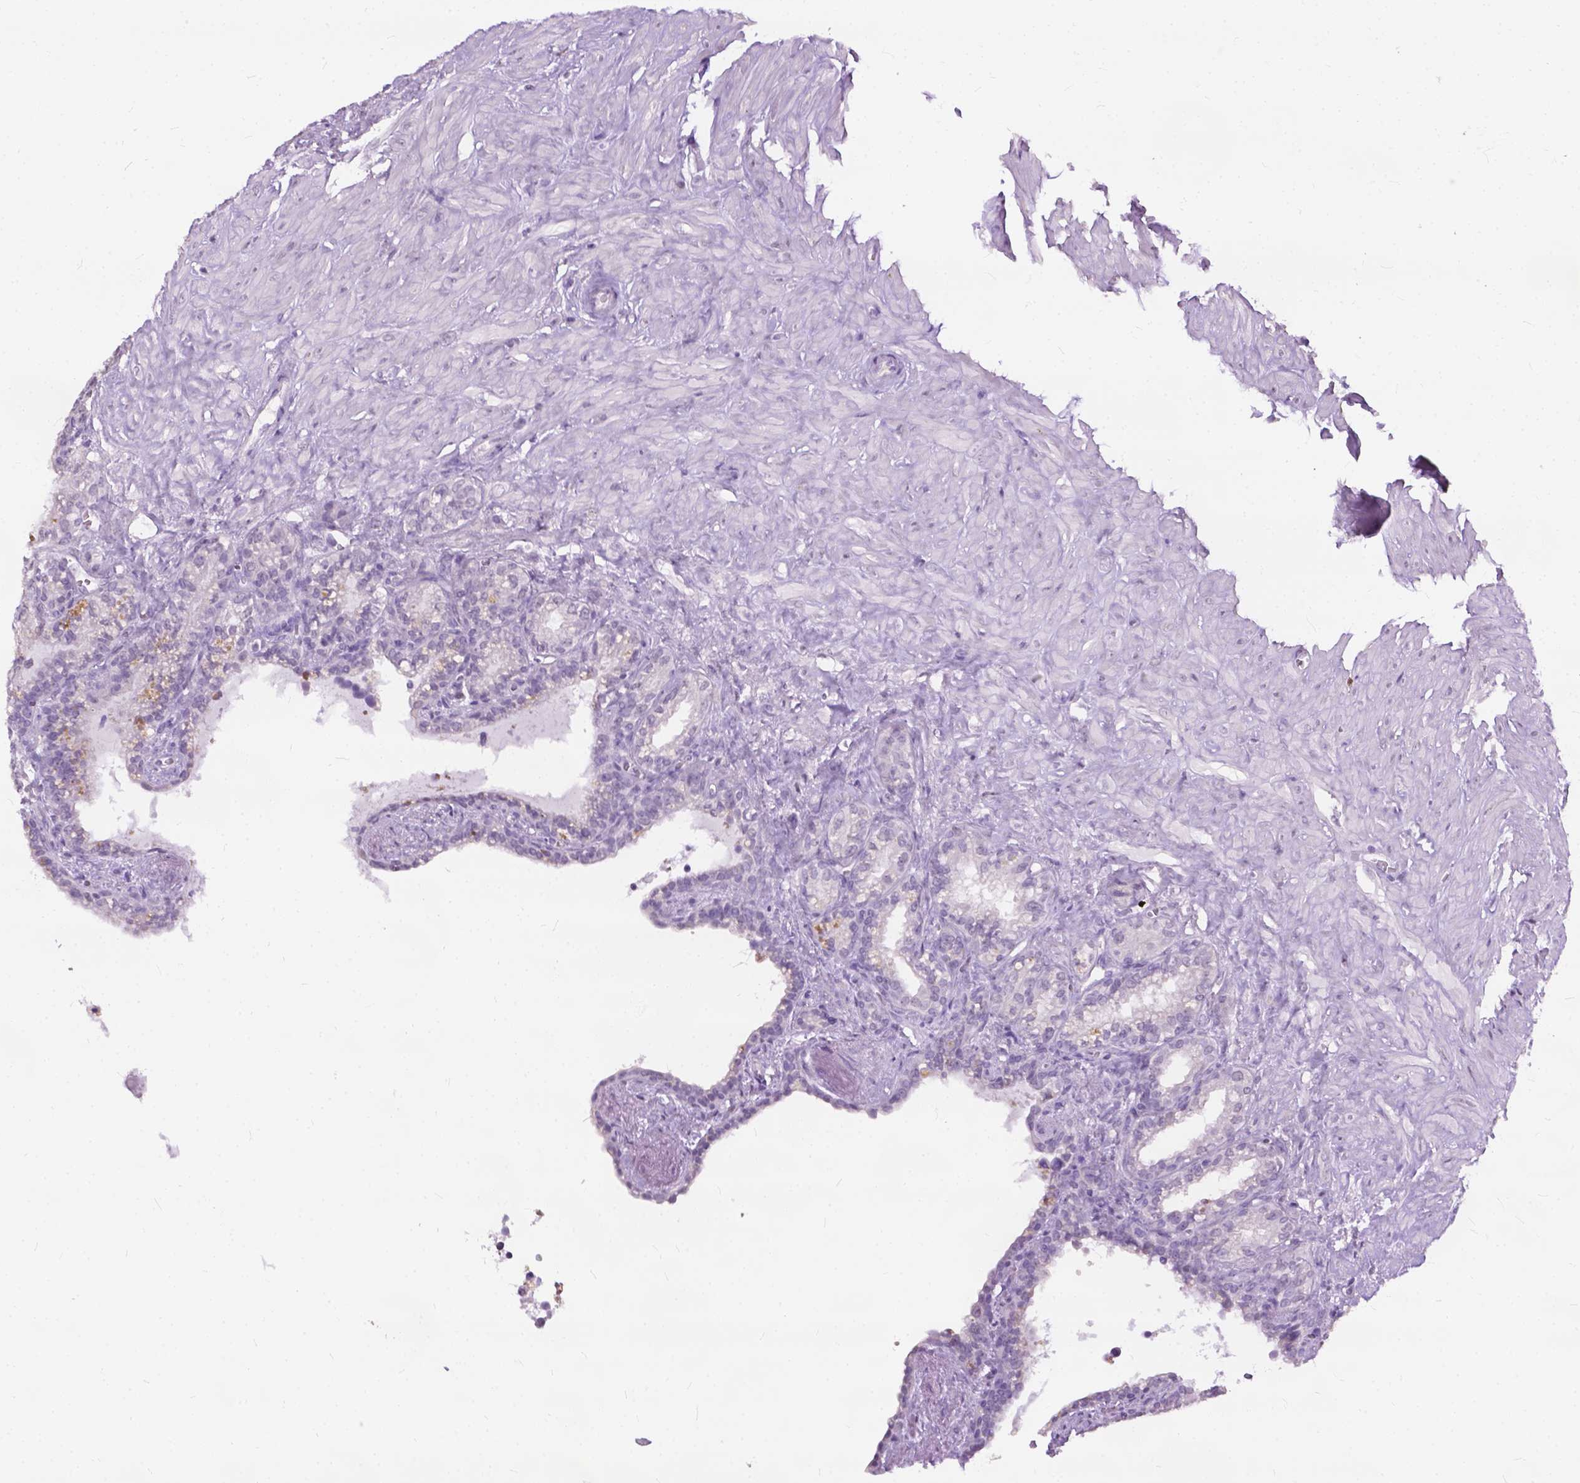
{"staining": {"intensity": "negative", "quantity": "none", "location": "none"}, "tissue": "seminal vesicle", "cell_type": "Glandular cells", "image_type": "normal", "snomed": [{"axis": "morphology", "description": "Normal tissue, NOS"}, {"axis": "morphology", "description": "Urothelial carcinoma, NOS"}, {"axis": "topography", "description": "Urinary bladder"}, {"axis": "topography", "description": "Seminal veicle"}], "caption": "A histopathology image of human seminal vesicle is negative for staining in glandular cells. (Brightfield microscopy of DAB IHC at high magnification).", "gene": "GPR37L1", "patient": {"sex": "male", "age": 76}}